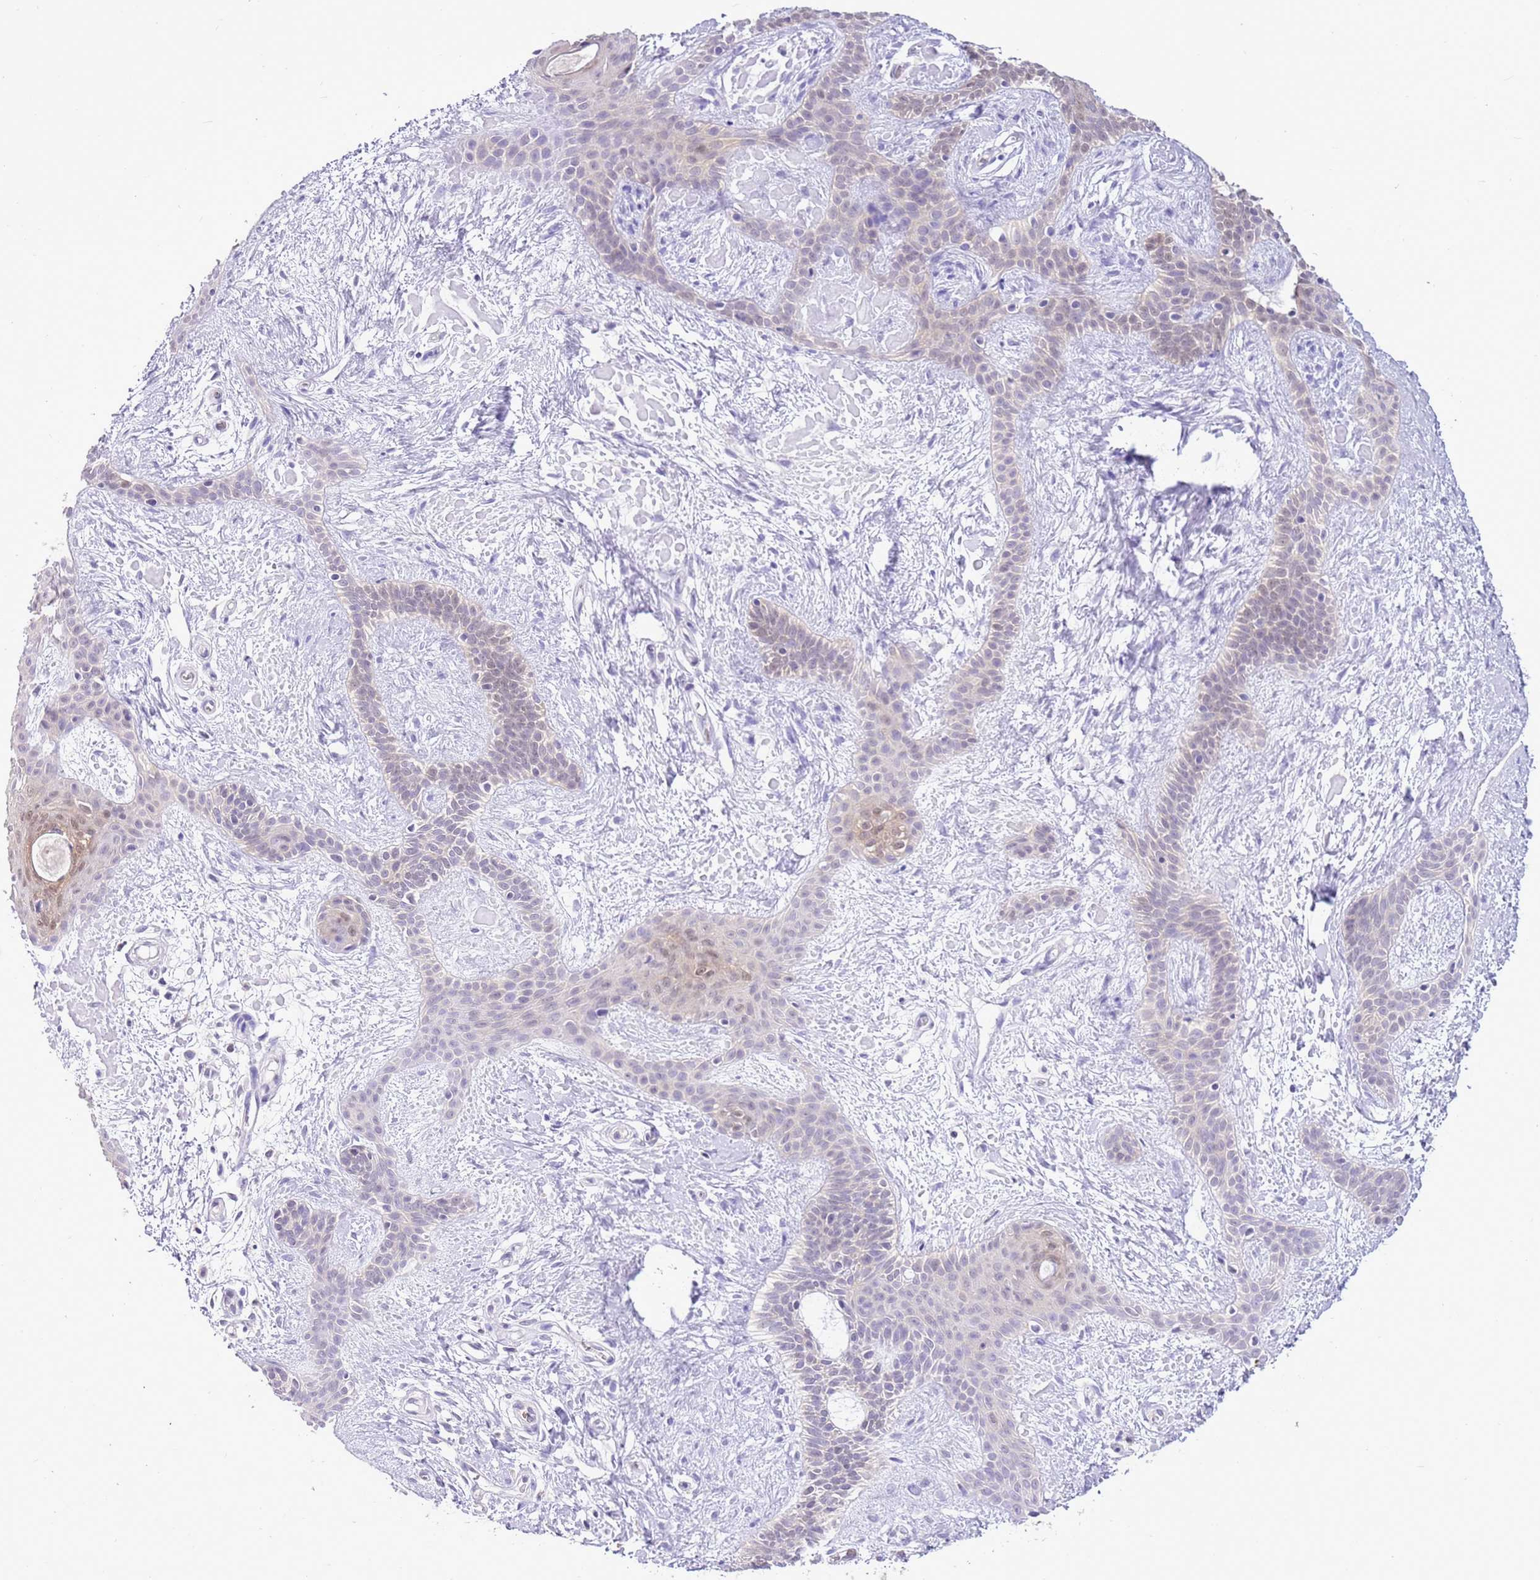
{"staining": {"intensity": "negative", "quantity": "none", "location": "none"}, "tissue": "skin cancer", "cell_type": "Tumor cells", "image_type": "cancer", "snomed": [{"axis": "morphology", "description": "Basal cell carcinoma"}, {"axis": "topography", "description": "Skin"}], "caption": "This histopathology image is of skin cancer stained with immunohistochemistry to label a protein in brown with the nuclei are counter-stained blue. There is no positivity in tumor cells.", "gene": "DDI2", "patient": {"sex": "male", "age": 78}}